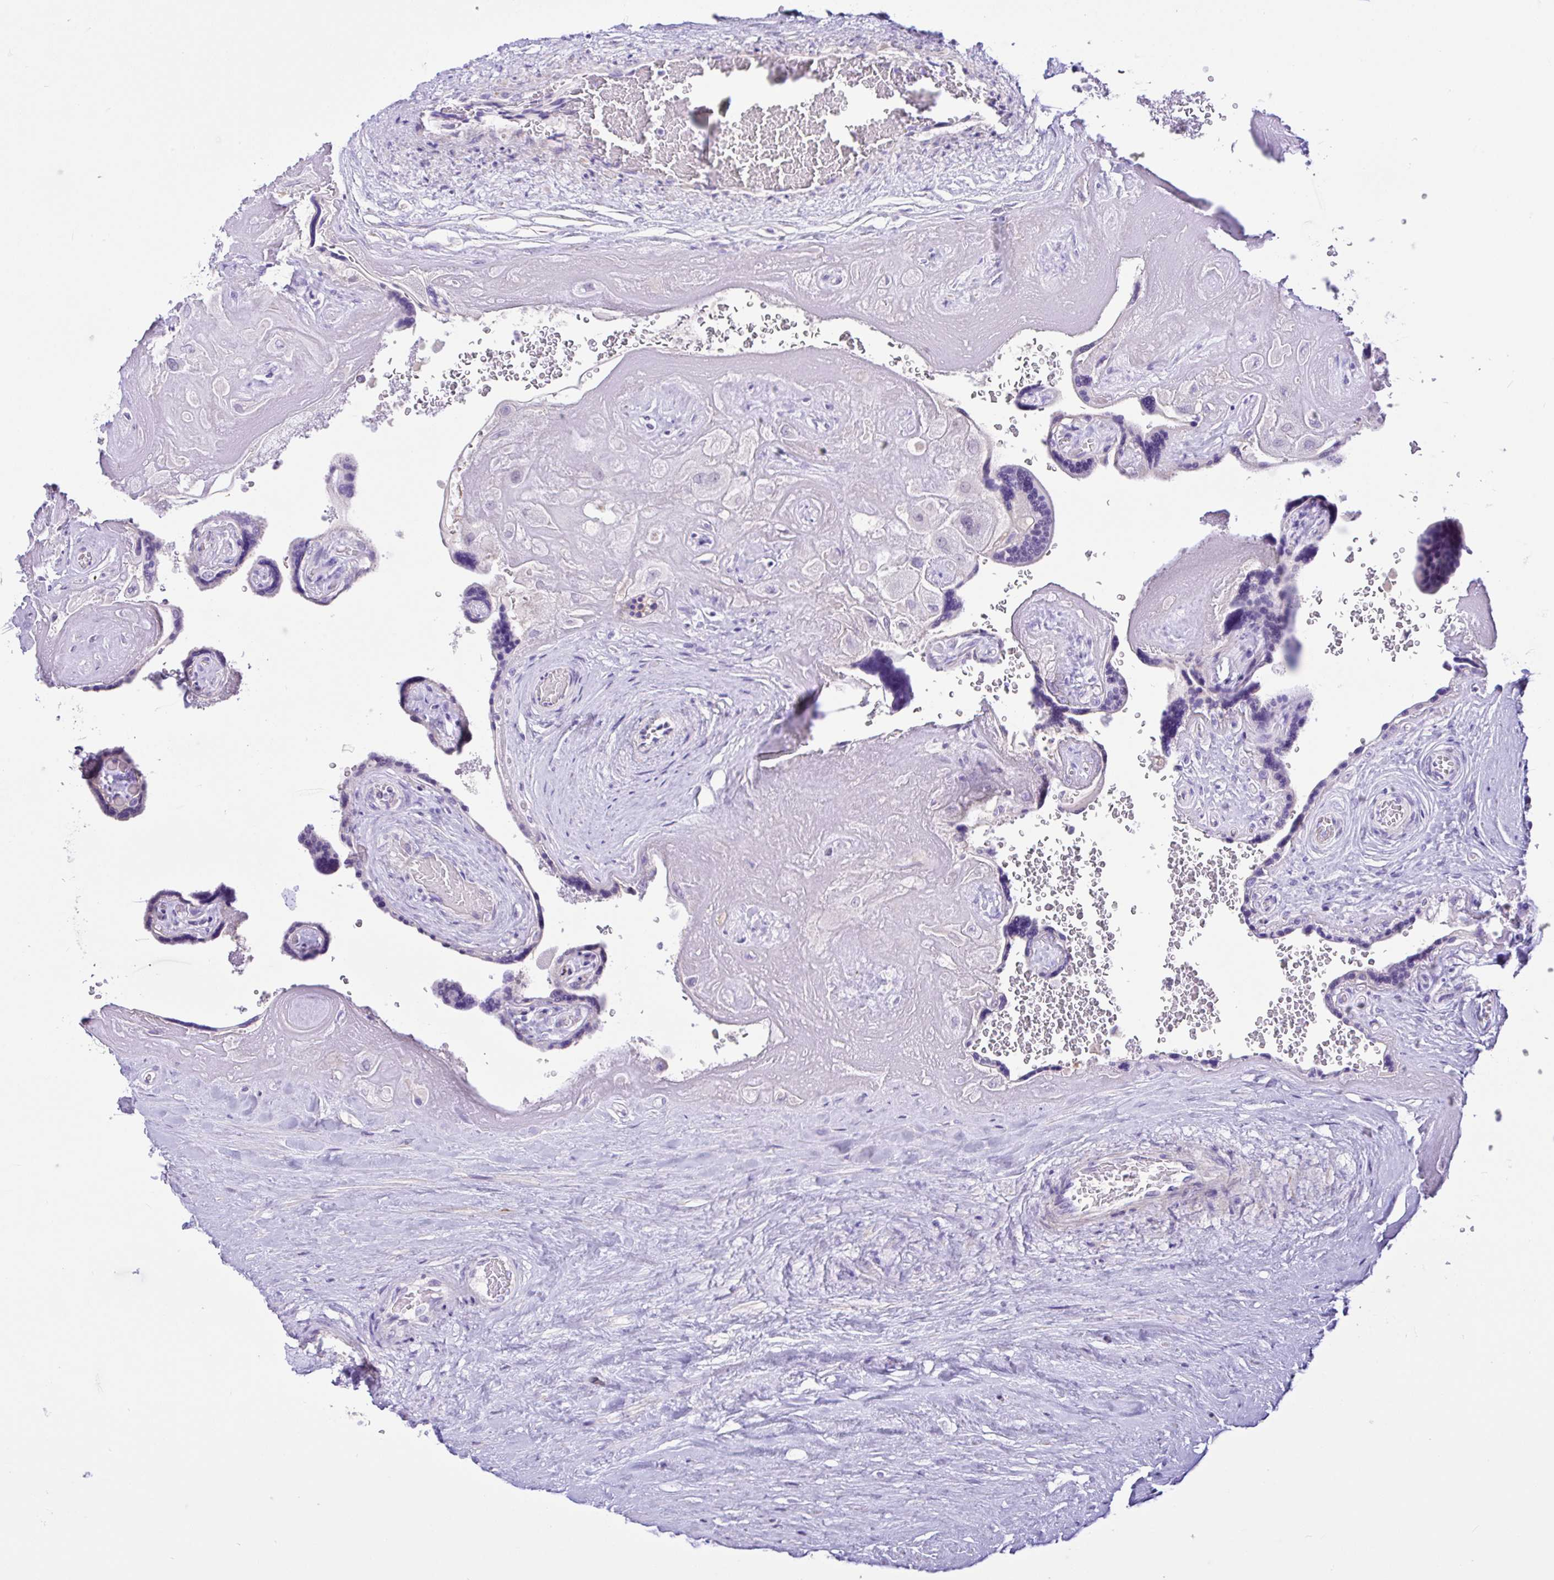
{"staining": {"intensity": "negative", "quantity": "none", "location": "none"}, "tissue": "placenta", "cell_type": "Decidual cells", "image_type": "normal", "snomed": [{"axis": "morphology", "description": "Normal tissue, NOS"}, {"axis": "topography", "description": "Placenta"}], "caption": "This image is of unremarkable placenta stained with IHC to label a protein in brown with the nuclei are counter-stained blue. There is no positivity in decidual cells.", "gene": "ANO4", "patient": {"sex": "female", "age": 32}}